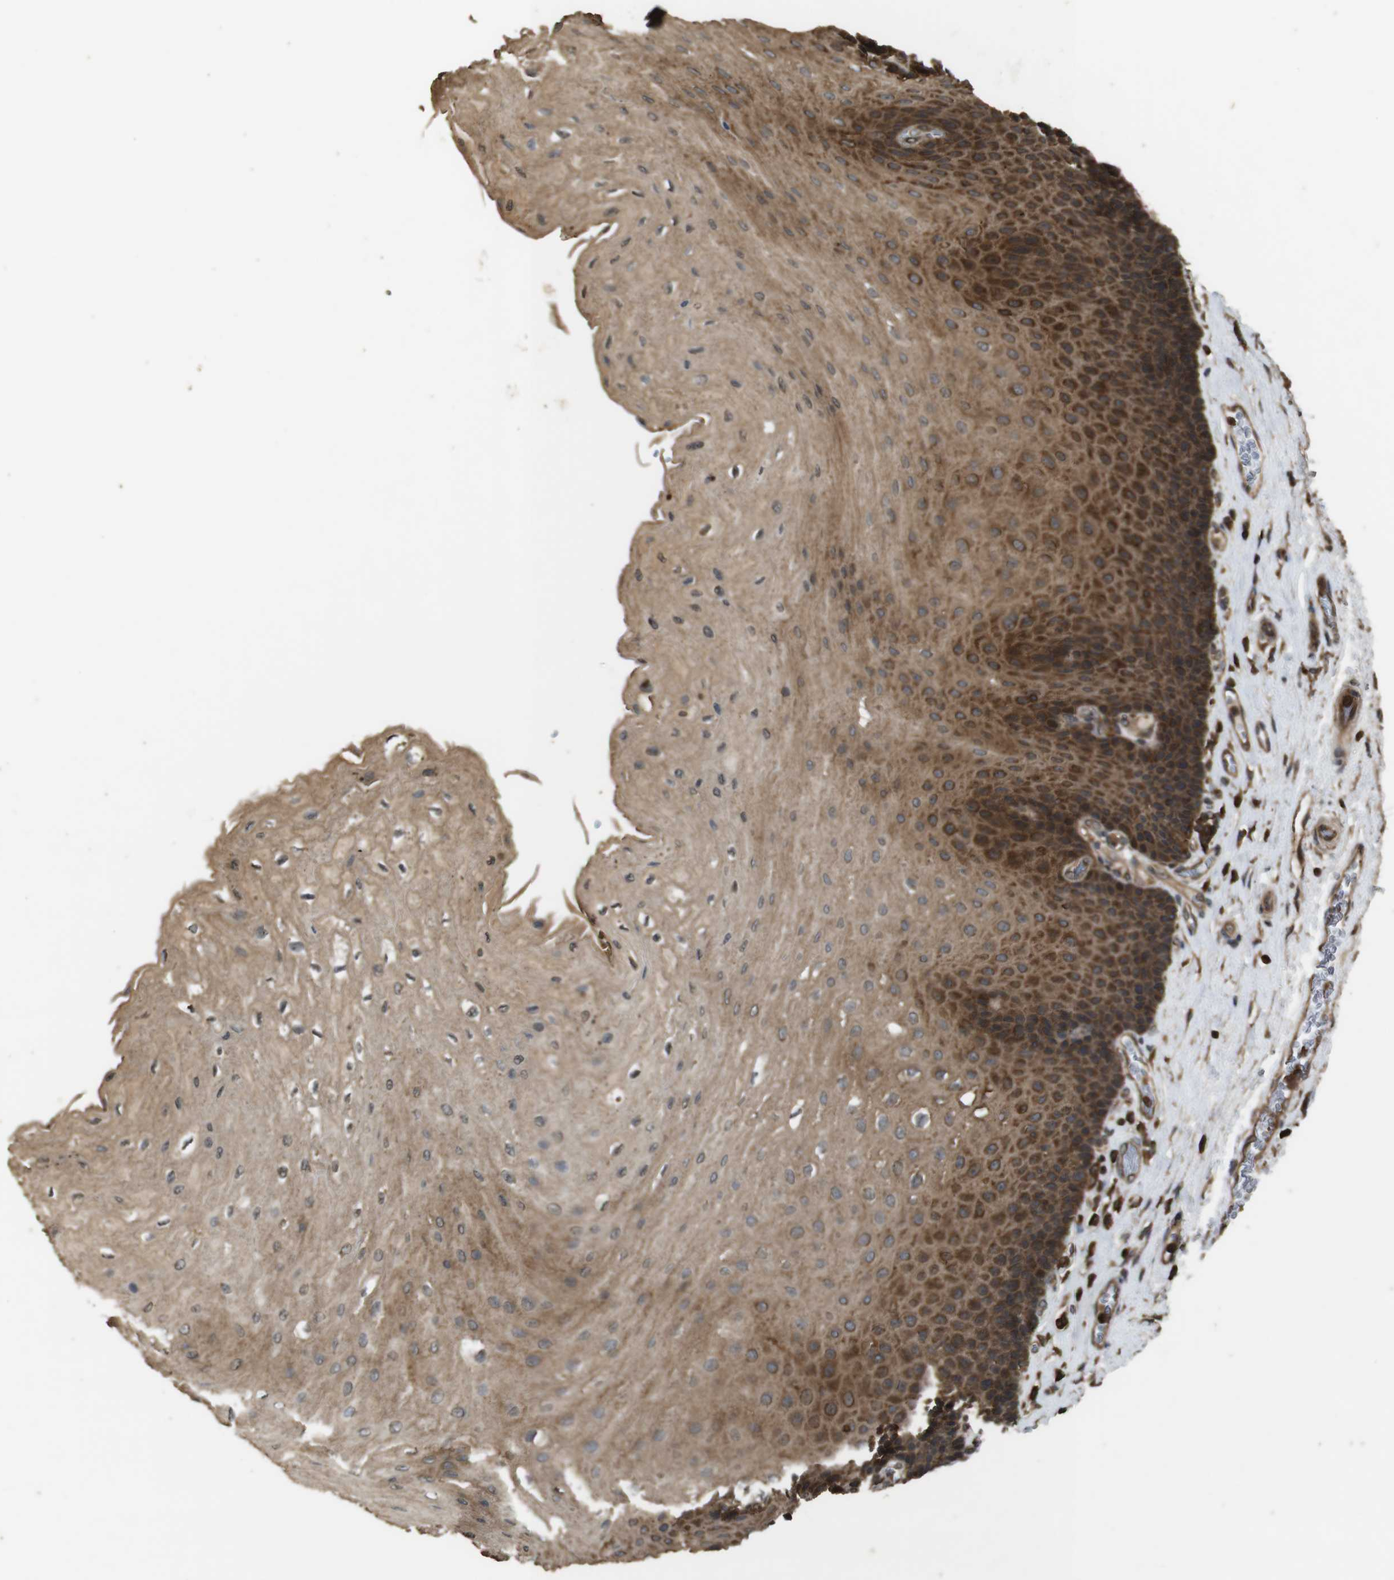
{"staining": {"intensity": "strong", "quantity": ">75%", "location": "cytoplasmic/membranous"}, "tissue": "esophagus", "cell_type": "Squamous epithelial cells", "image_type": "normal", "snomed": [{"axis": "morphology", "description": "Normal tissue, NOS"}, {"axis": "topography", "description": "Esophagus"}], "caption": "The photomicrograph exhibits immunohistochemical staining of normal esophagus. There is strong cytoplasmic/membranous positivity is identified in approximately >75% of squamous epithelial cells.", "gene": "BAG4", "patient": {"sex": "female", "age": 72}}